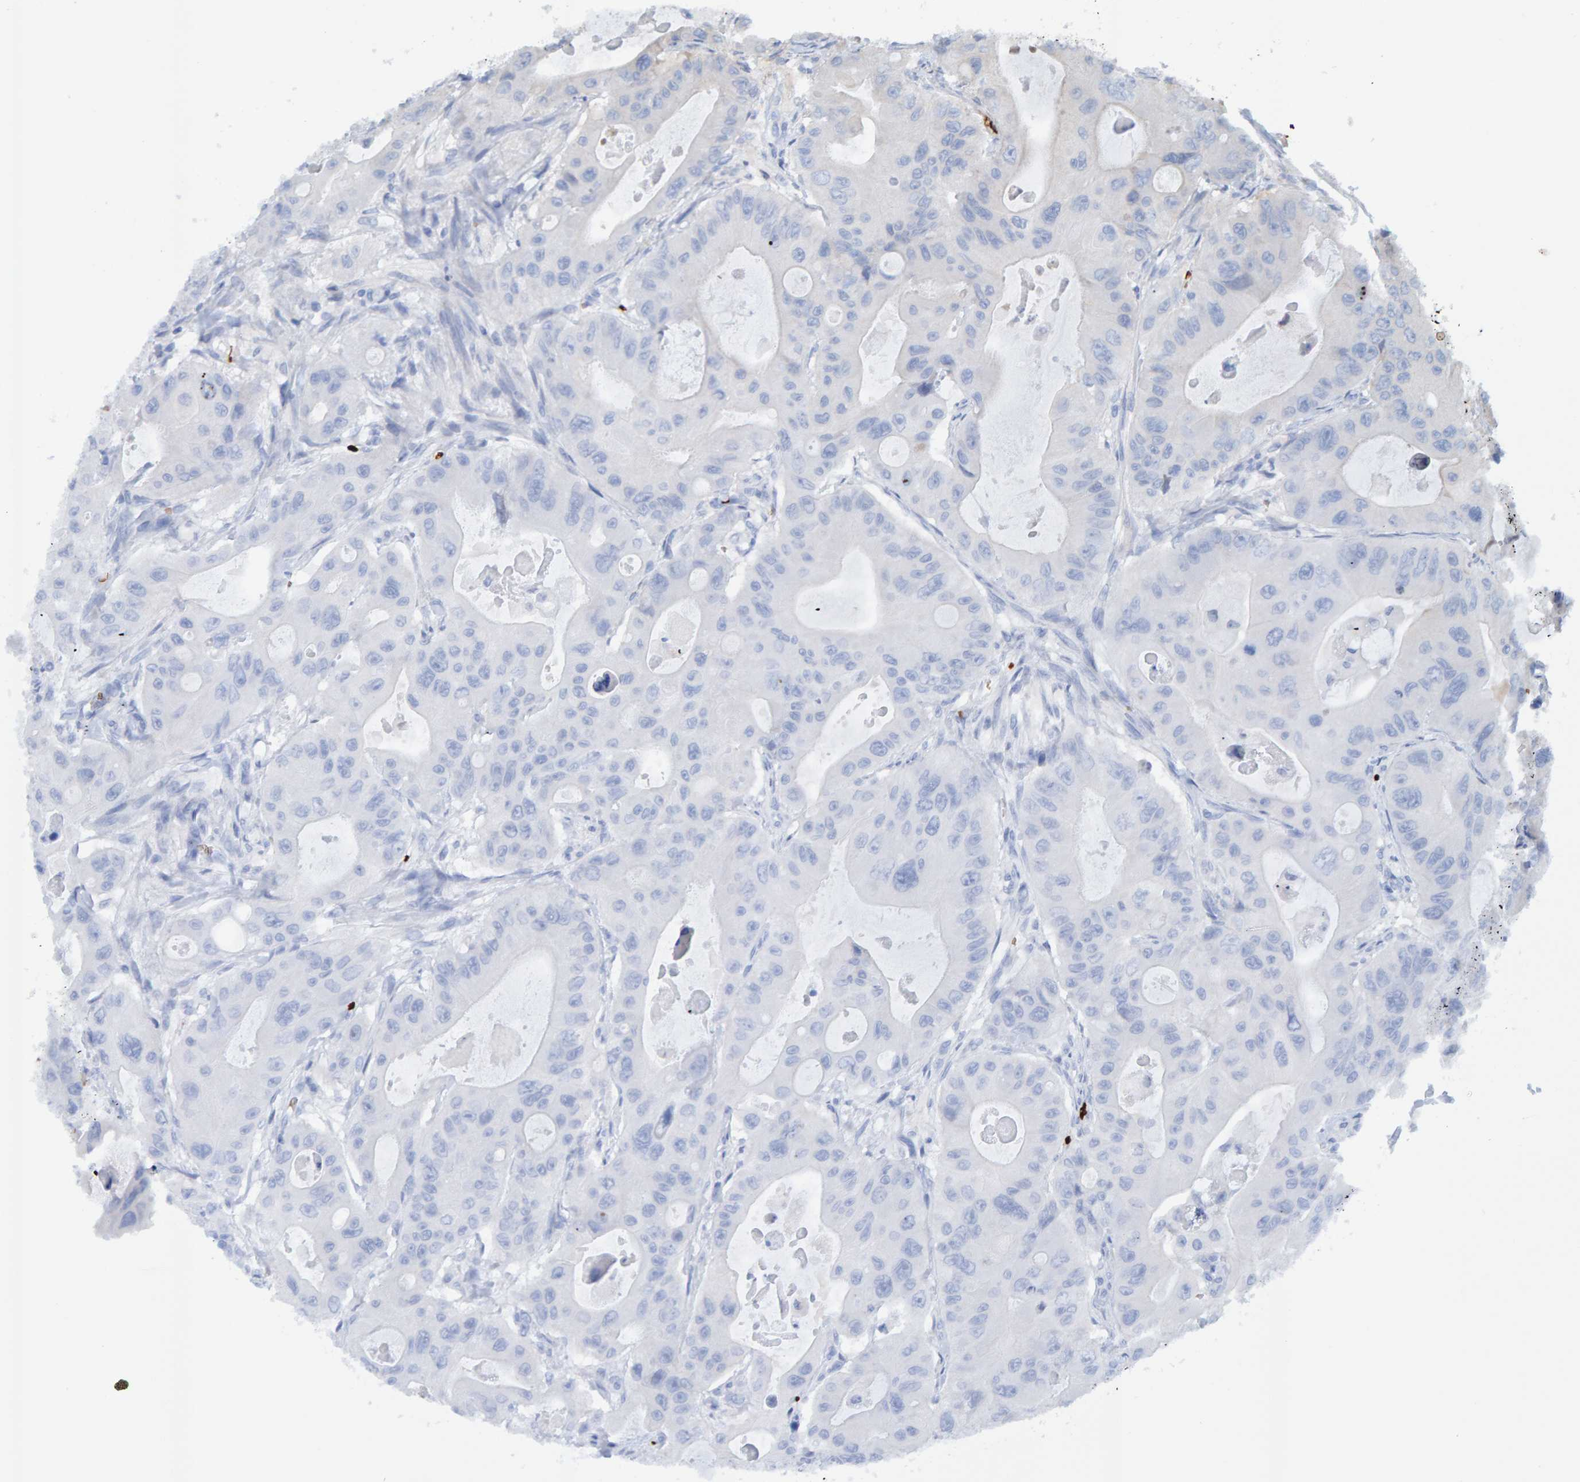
{"staining": {"intensity": "negative", "quantity": "none", "location": "none"}, "tissue": "colorectal cancer", "cell_type": "Tumor cells", "image_type": "cancer", "snomed": [{"axis": "morphology", "description": "Adenocarcinoma, NOS"}, {"axis": "topography", "description": "Colon"}], "caption": "The IHC micrograph has no significant expression in tumor cells of adenocarcinoma (colorectal) tissue. The staining is performed using DAB (3,3'-diaminobenzidine) brown chromogen with nuclei counter-stained in using hematoxylin.", "gene": "VPS9D1", "patient": {"sex": "female", "age": 46}}